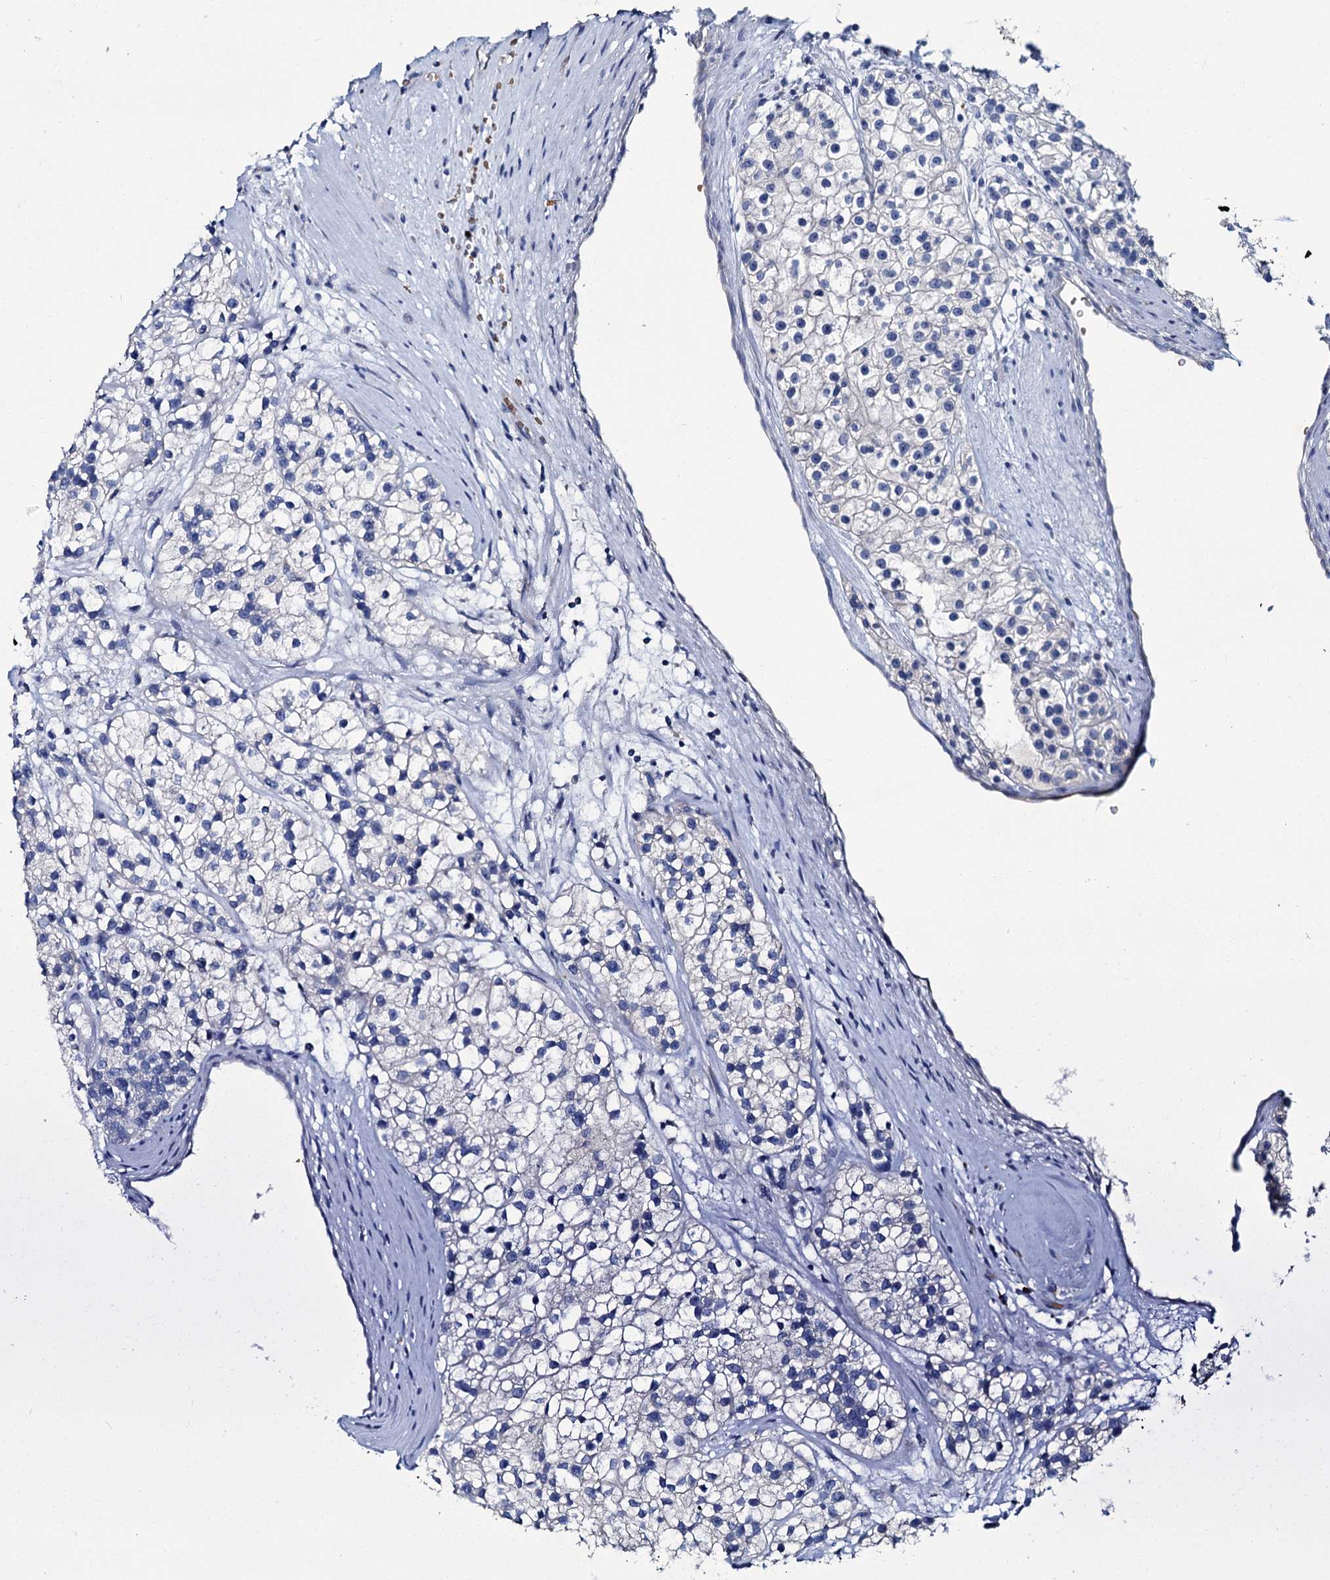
{"staining": {"intensity": "negative", "quantity": "none", "location": "none"}, "tissue": "renal cancer", "cell_type": "Tumor cells", "image_type": "cancer", "snomed": [{"axis": "morphology", "description": "Adenocarcinoma, NOS"}, {"axis": "topography", "description": "Kidney"}], "caption": "A high-resolution histopathology image shows immunohistochemistry (IHC) staining of adenocarcinoma (renal), which reveals no significant positivity in tumor cells. (Stains: DAB (3,3'-diaminobenzidine) IHC with hematoxylin counter stain, Microscopy: brightfield microscopy at high magnification).", "gene": "ATG2A", "patient": {"sex": "female", "age": 57}}